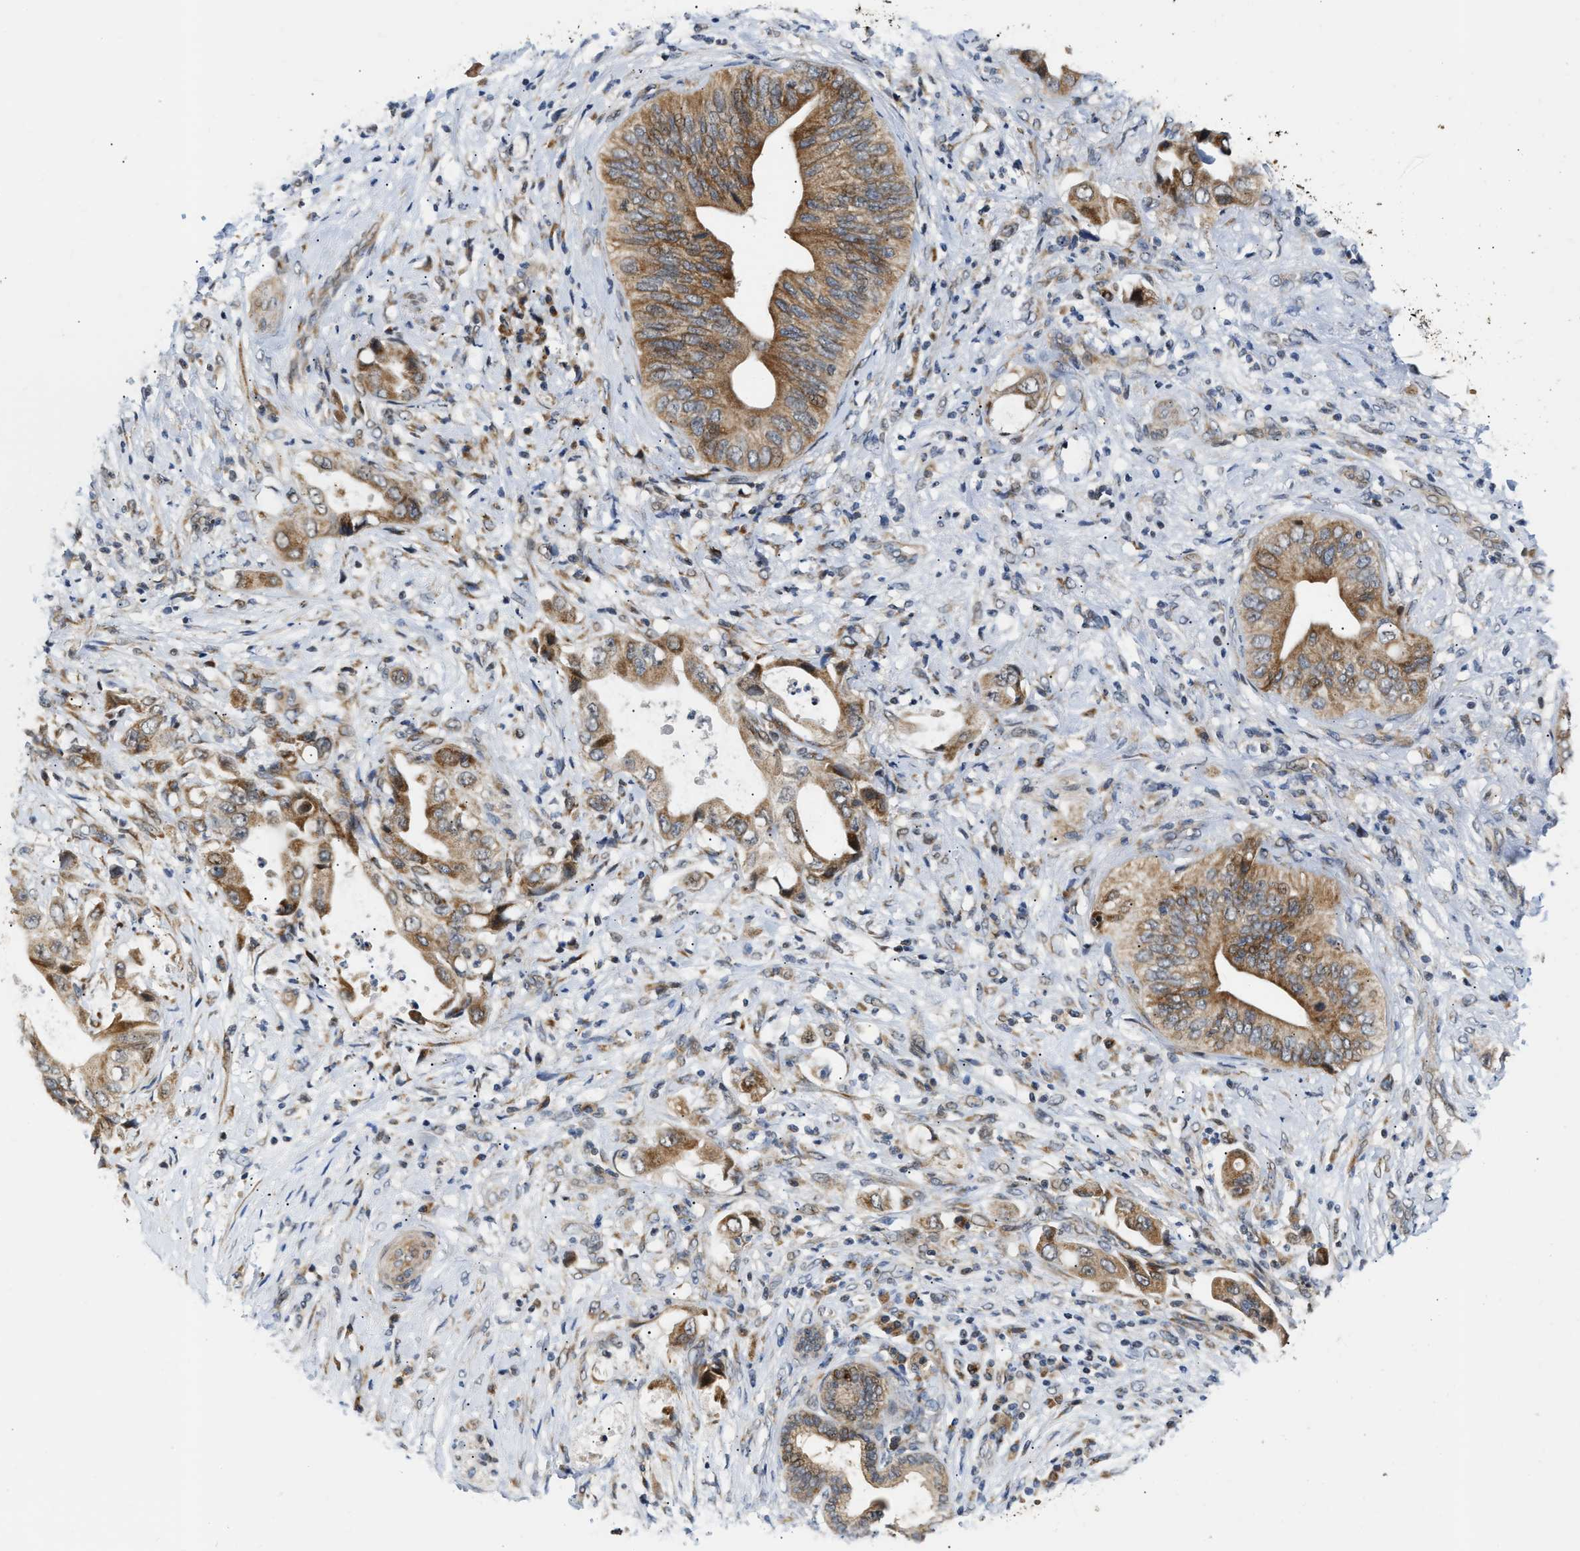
{"staining": {"intensity": "moderate", "quantity": ">75%", "location": "cytoplasmic/membranous"}, "tissue": "liver cancer", "cell_type": "Tumor cells", "image_type": "cancer", "snomed": [{"axis": "morphology", "description": "Cholangiocarcinoma"}, {"axis": "topography", "description": "Liver"}], "caption": "Immunohistochemistry (IHC) of human liver cancer exhibits medium levels of moderate cytoplasmic/membranous staining in about >75% of tumor cells. The staining was performed using DAB (3,3'-diaminobenzidine) to visualize the protein expression in brown, while the nuclei were stained in blue with hematoxylin (Magnification: 20x).", "gene": "DEPTOR", "patient": {"sex": "male", "age": 58}}